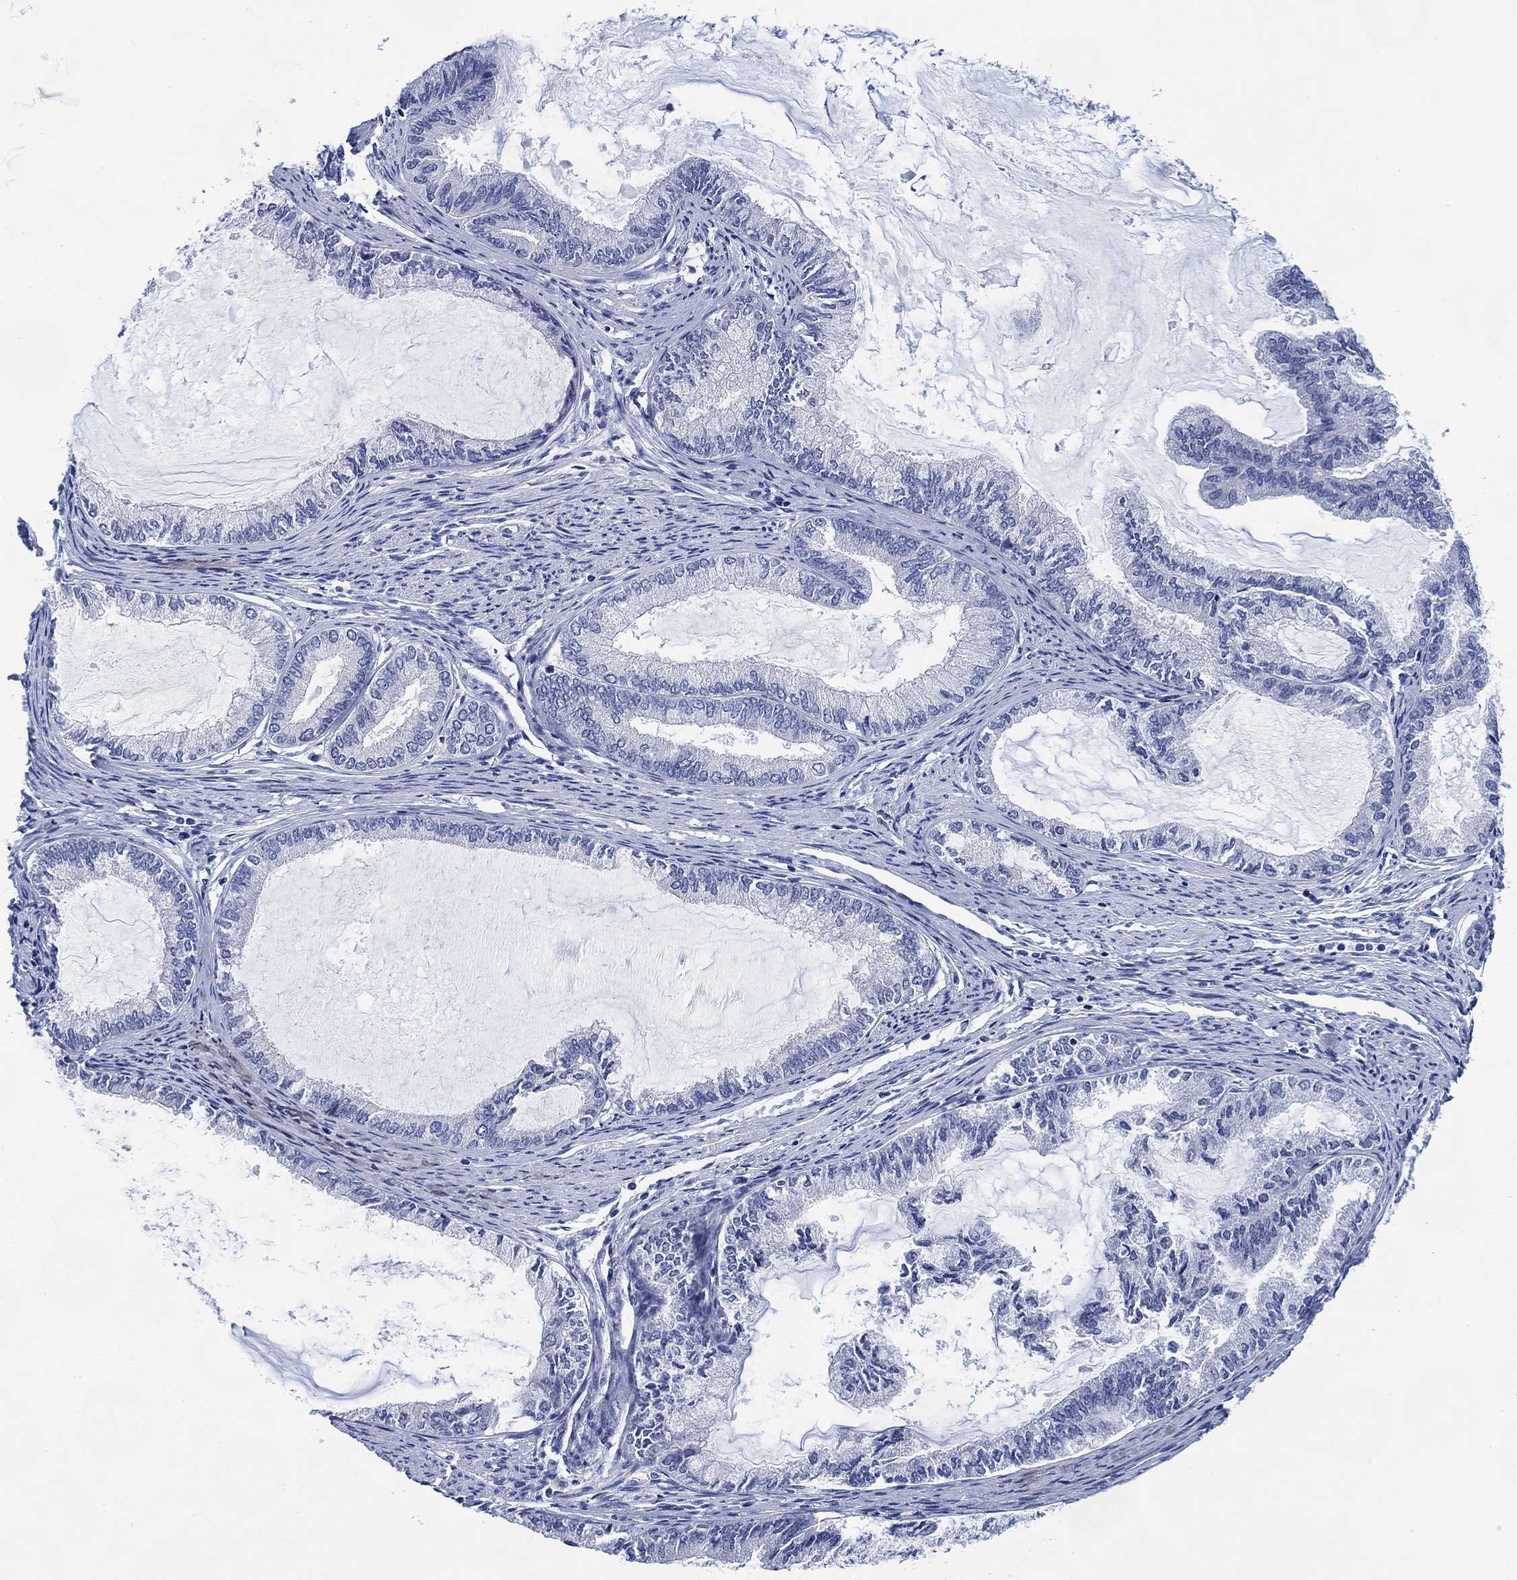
{"staining": {"intensity": "negative", "quantity": "none", "location": "none"}, "tissue": "endometrial cancer", "cell_type": "Tumor cells", "image_type": "cancer", "snomed": [{"axis": "morphology", "description": "Adenocarcinoma, NOS"}, {"axis": "topography", "description": "Endometrium"}], "caption": "DAB (3,3'-diaminobenzidine) immunohistochemical staining of human adenocarcinoma (endometrial) exhibits no significant positivity in tumor cells.", "gene": "DAZL", "patient": {"sex": "female", "age": 86}}